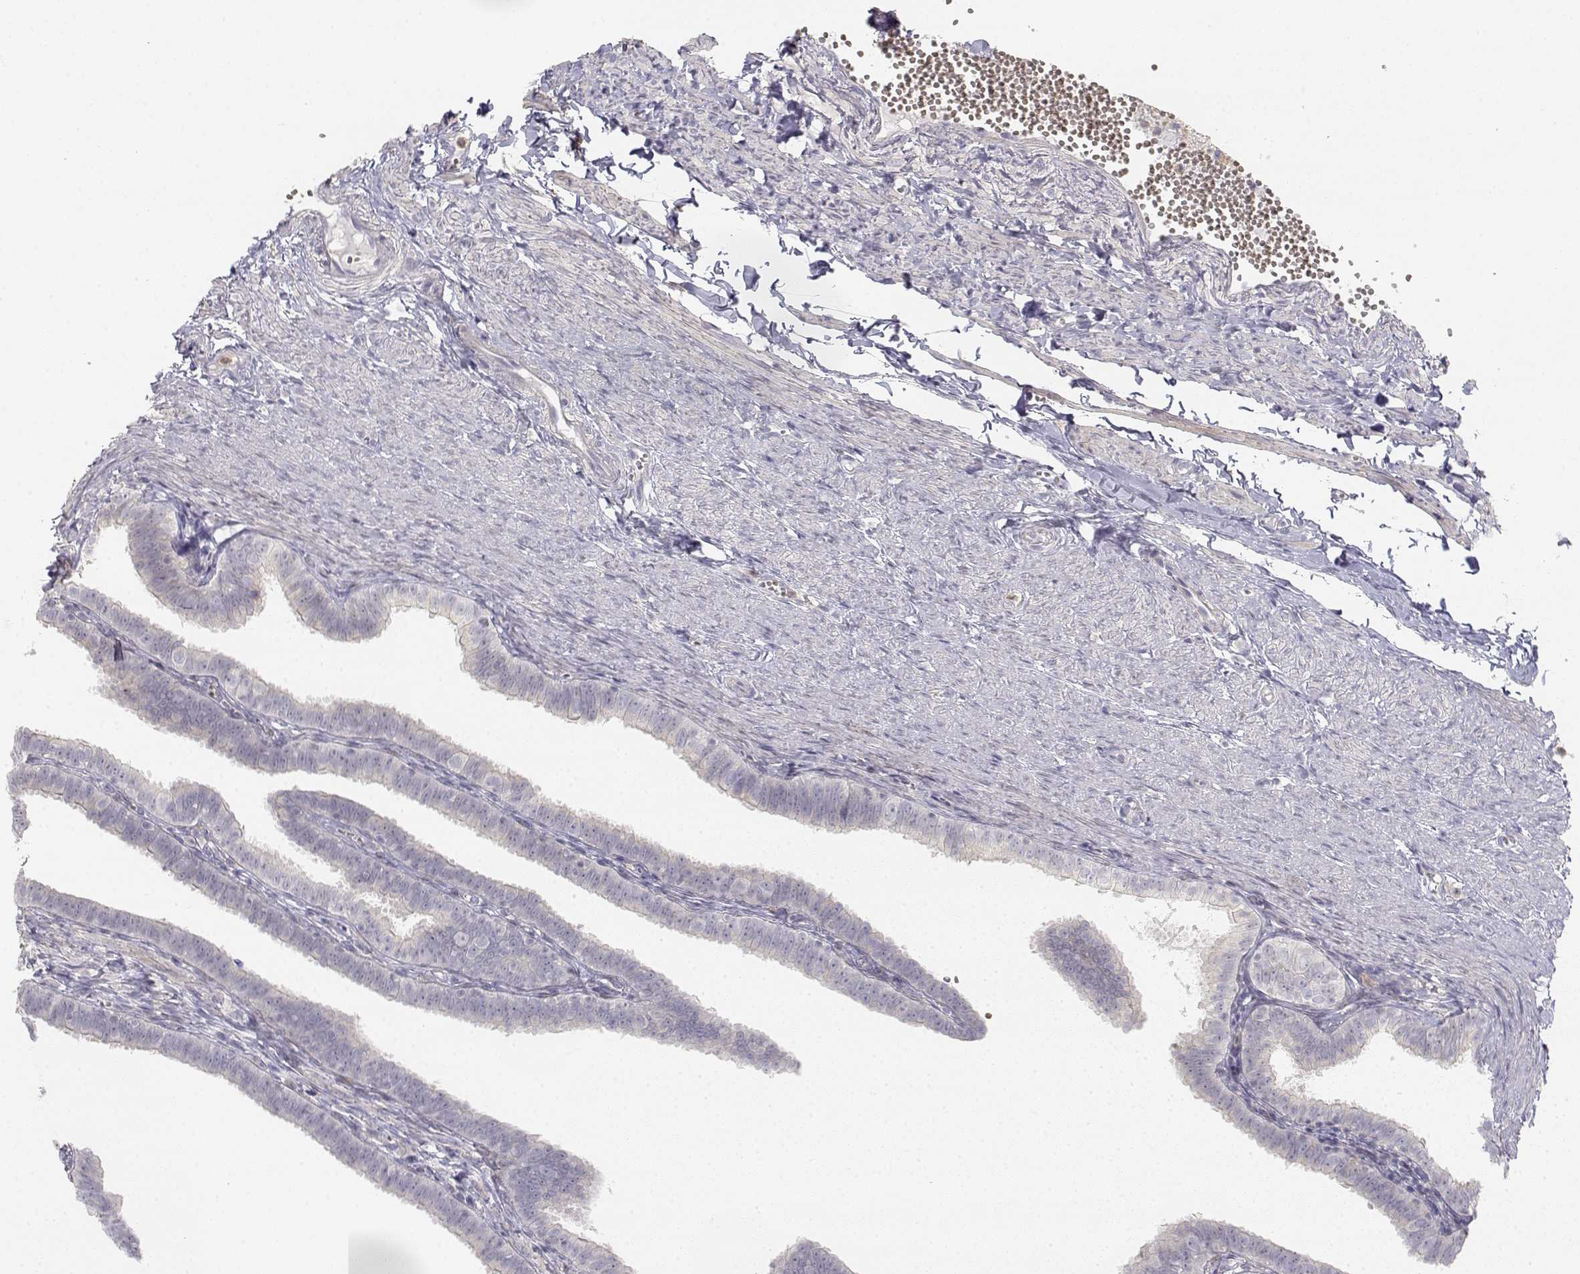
{"staining": {"intensity": "negative", "quantity": "none", "location": "none"}, "tissue": "fallopian tube", "cell_type": "Glandular cells", "image_type": "normal", "snomed": [{"axis": "morphology", "description": "Normal tissue, NOS"}, {"axis": "topography", "description": "Fallopian tube"}], "caption": "This photomicrograph is of unremarkable fallopian tube stained with immunohistochemistry (IHC) to label a protein in brown with the nuclei are counter-stained blue. There is no positivity in glandular cells. The staining was performed using DAB (3,3'-diaminobenzidine) to visualize the protein expression in brown, while the nuclei were stained in blue with hematoxylin (Magnification: 20x).", "gene": "GLIPR1L2", "patient": {"sex": "female", "age": 25}}